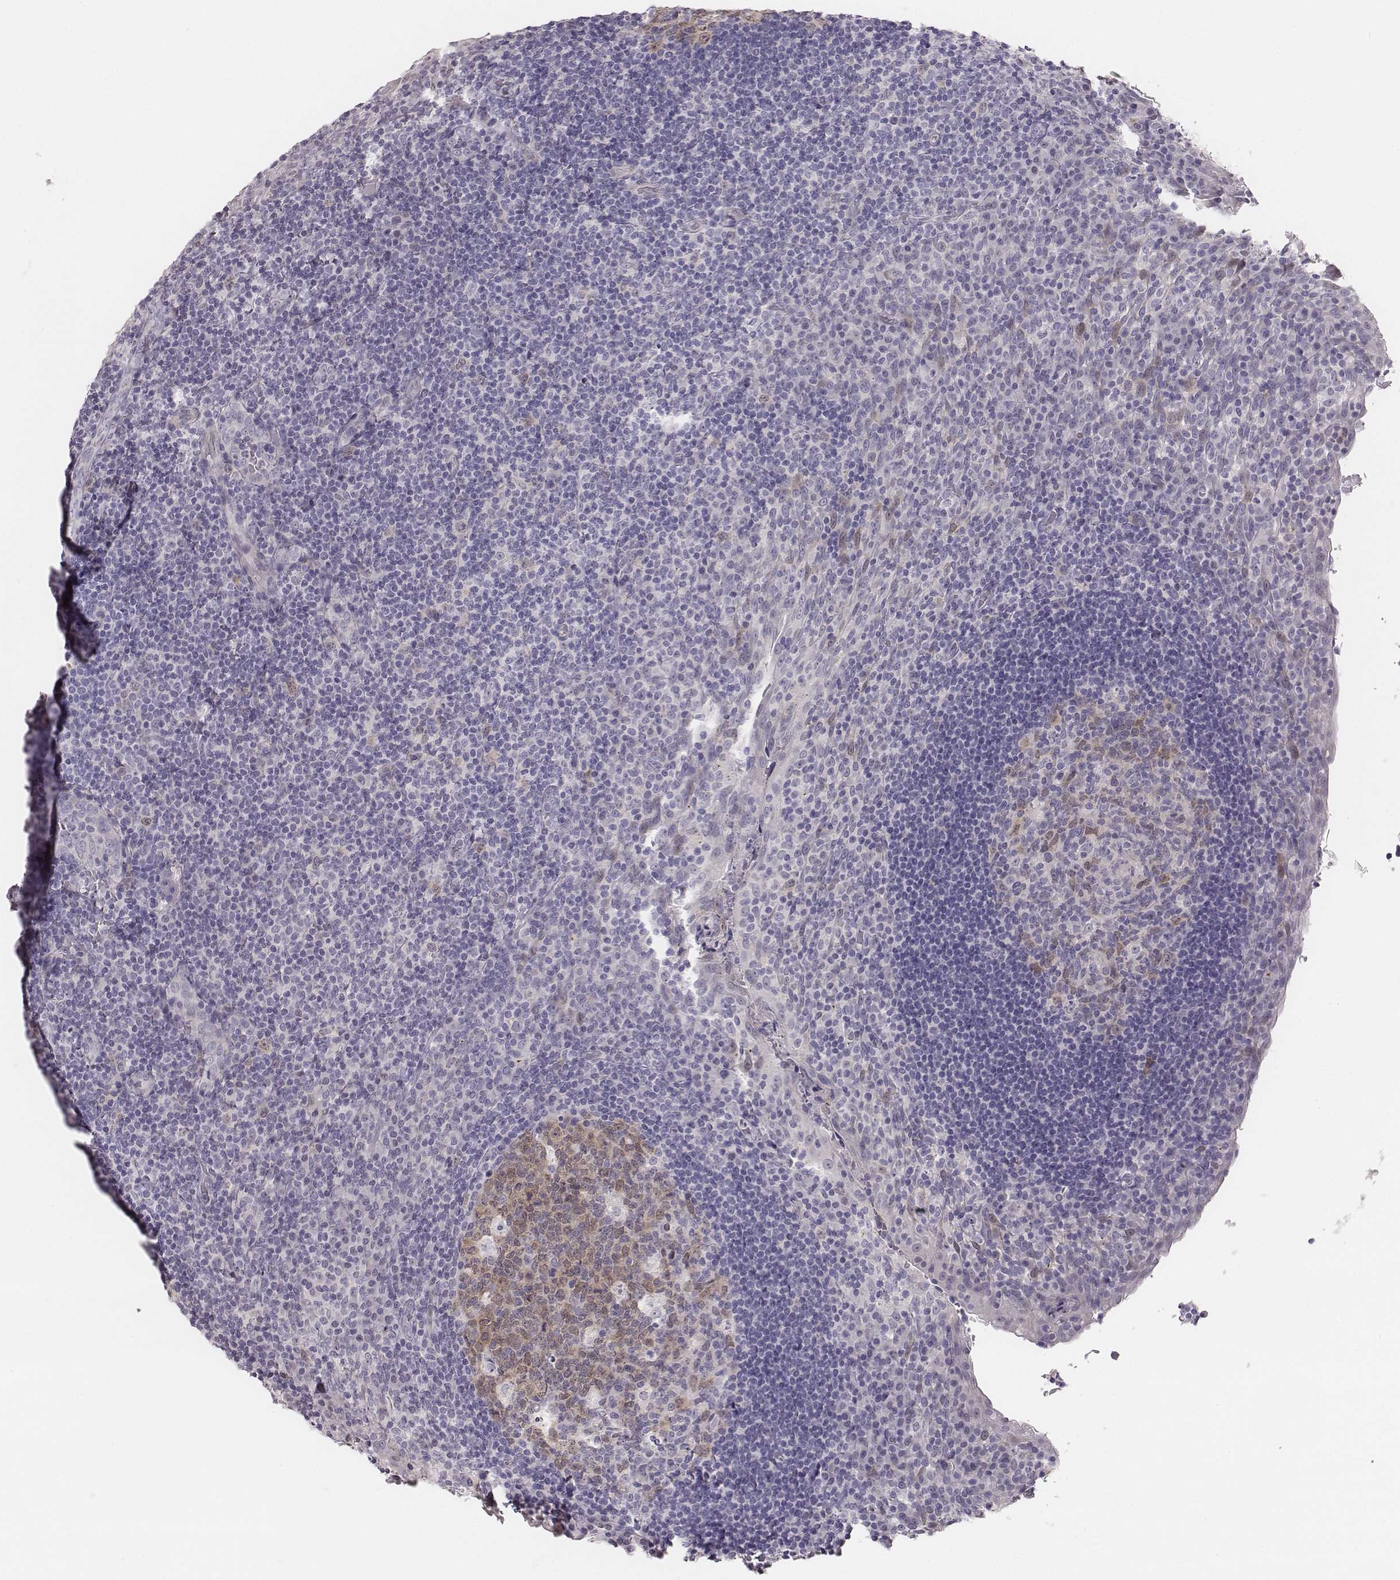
{"staining": {"intensity": "weak", "quantity": "25%-75%", "location": "nuclear"}, "tissue": "tonsil", "cell_type": "Germinal center cells", "image_type": "normal", "snomed": [{"axis": "morphology", "description": "Normal tissue, NOS"}, {"axis": "topography", "description": "Tonsil"}], "caption": "Immunohistochemical staining of benign tonsil demonstrates low levels of weak nuclear expression in about 25%-75% of germinal center cells.", "gene": "PBK", "patient": {"sex": "male", "age": 17}}